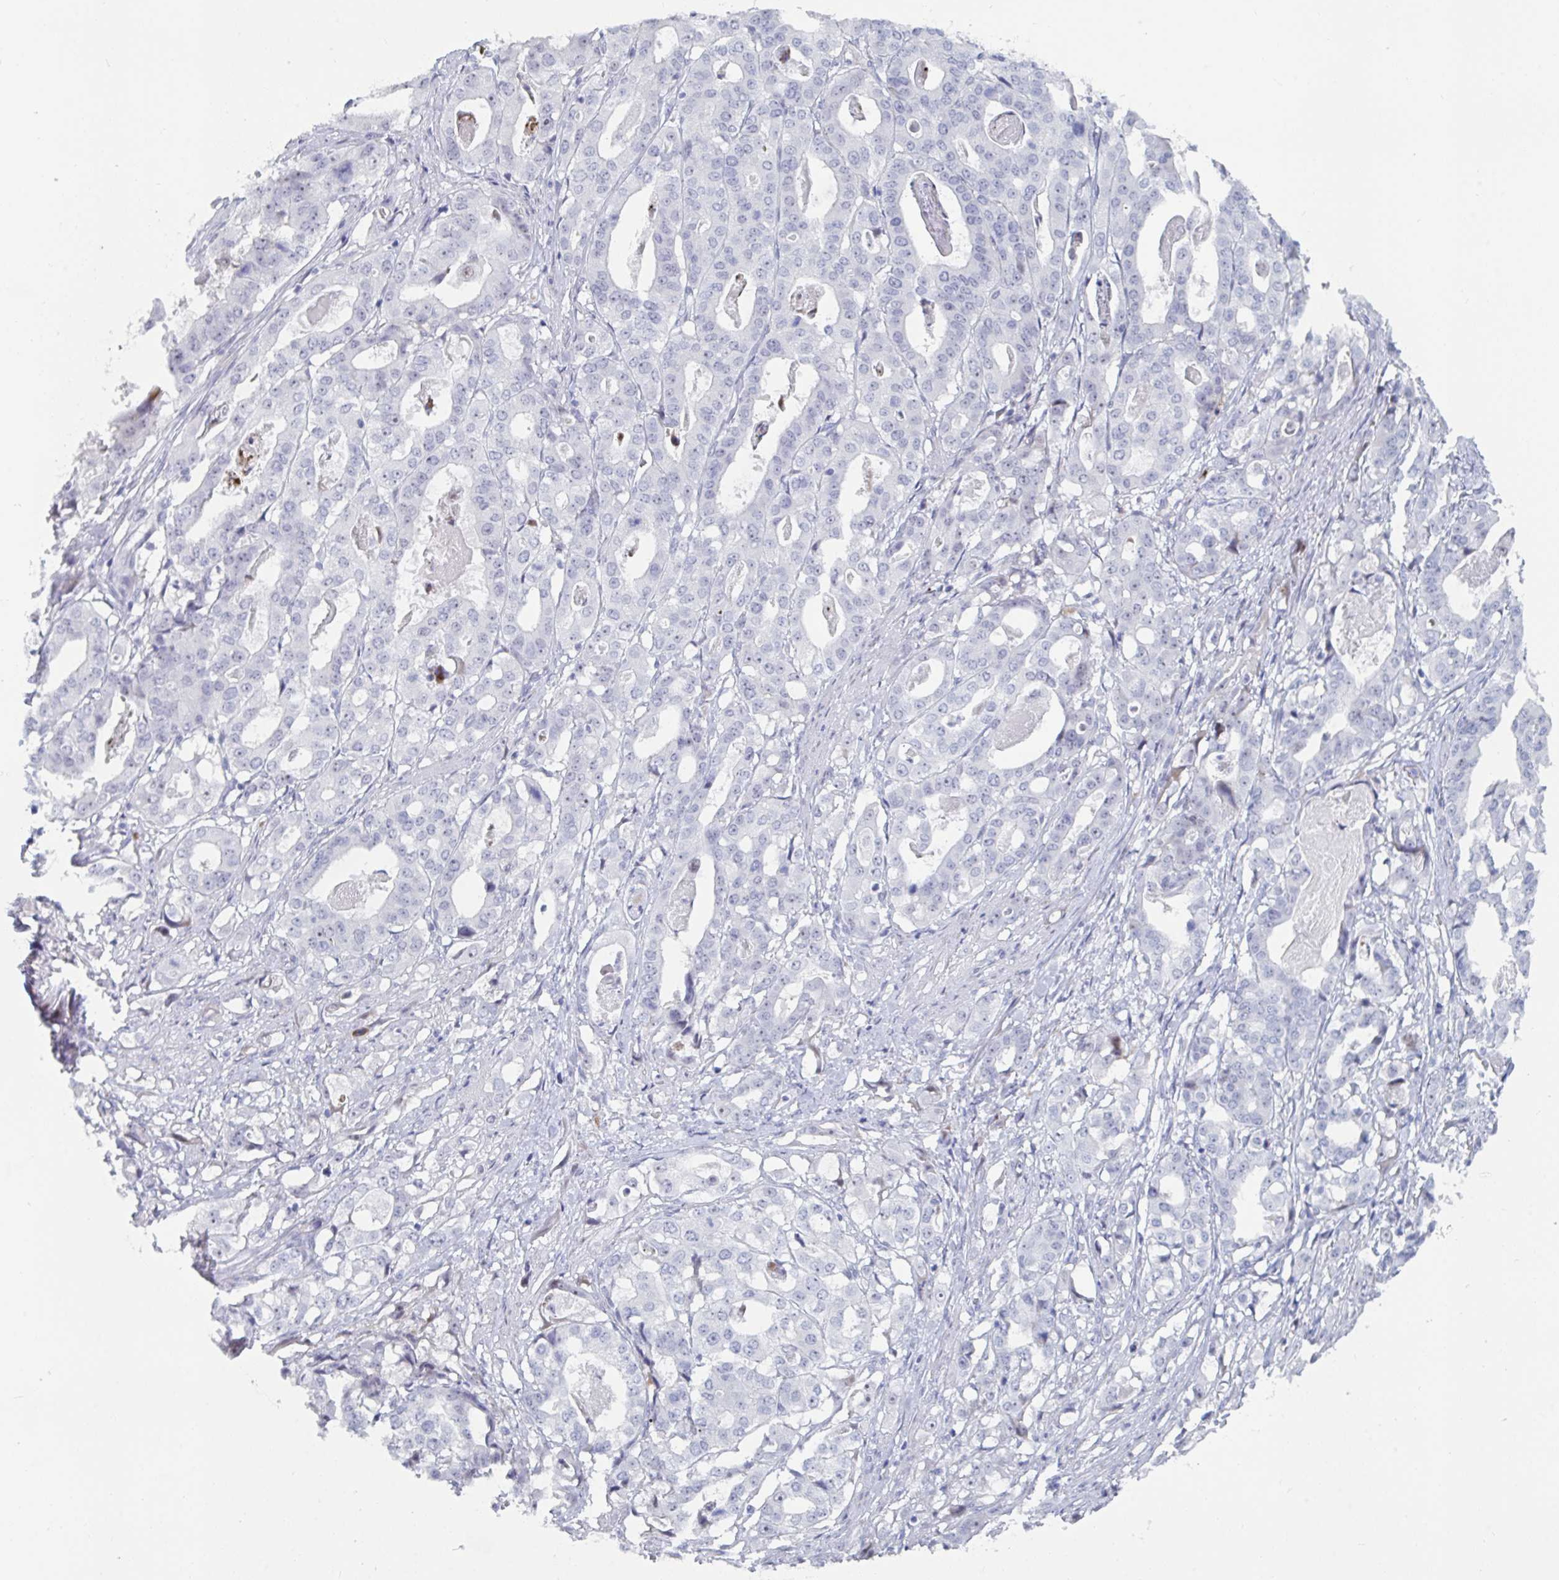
{"staining": {"intensity": "negative", "quantity": "none", "location": "none"}, "tissue": "stomach cancer", "cell_type": "Tumor cells", "image_type": "cancer", "snomed": [{"axis": "morphology", "description": "Adenocarcinoma, NOS"}, {"axis": "topography", "description": "Stomach"}], "caption": "This is an immunohistochemistry (IHC) micrograph of human stomach adenocarcinoma. There is no staining in tumor cells.", "gene": "NR1H2", "patient": {"sex": "male", "age": 48}}